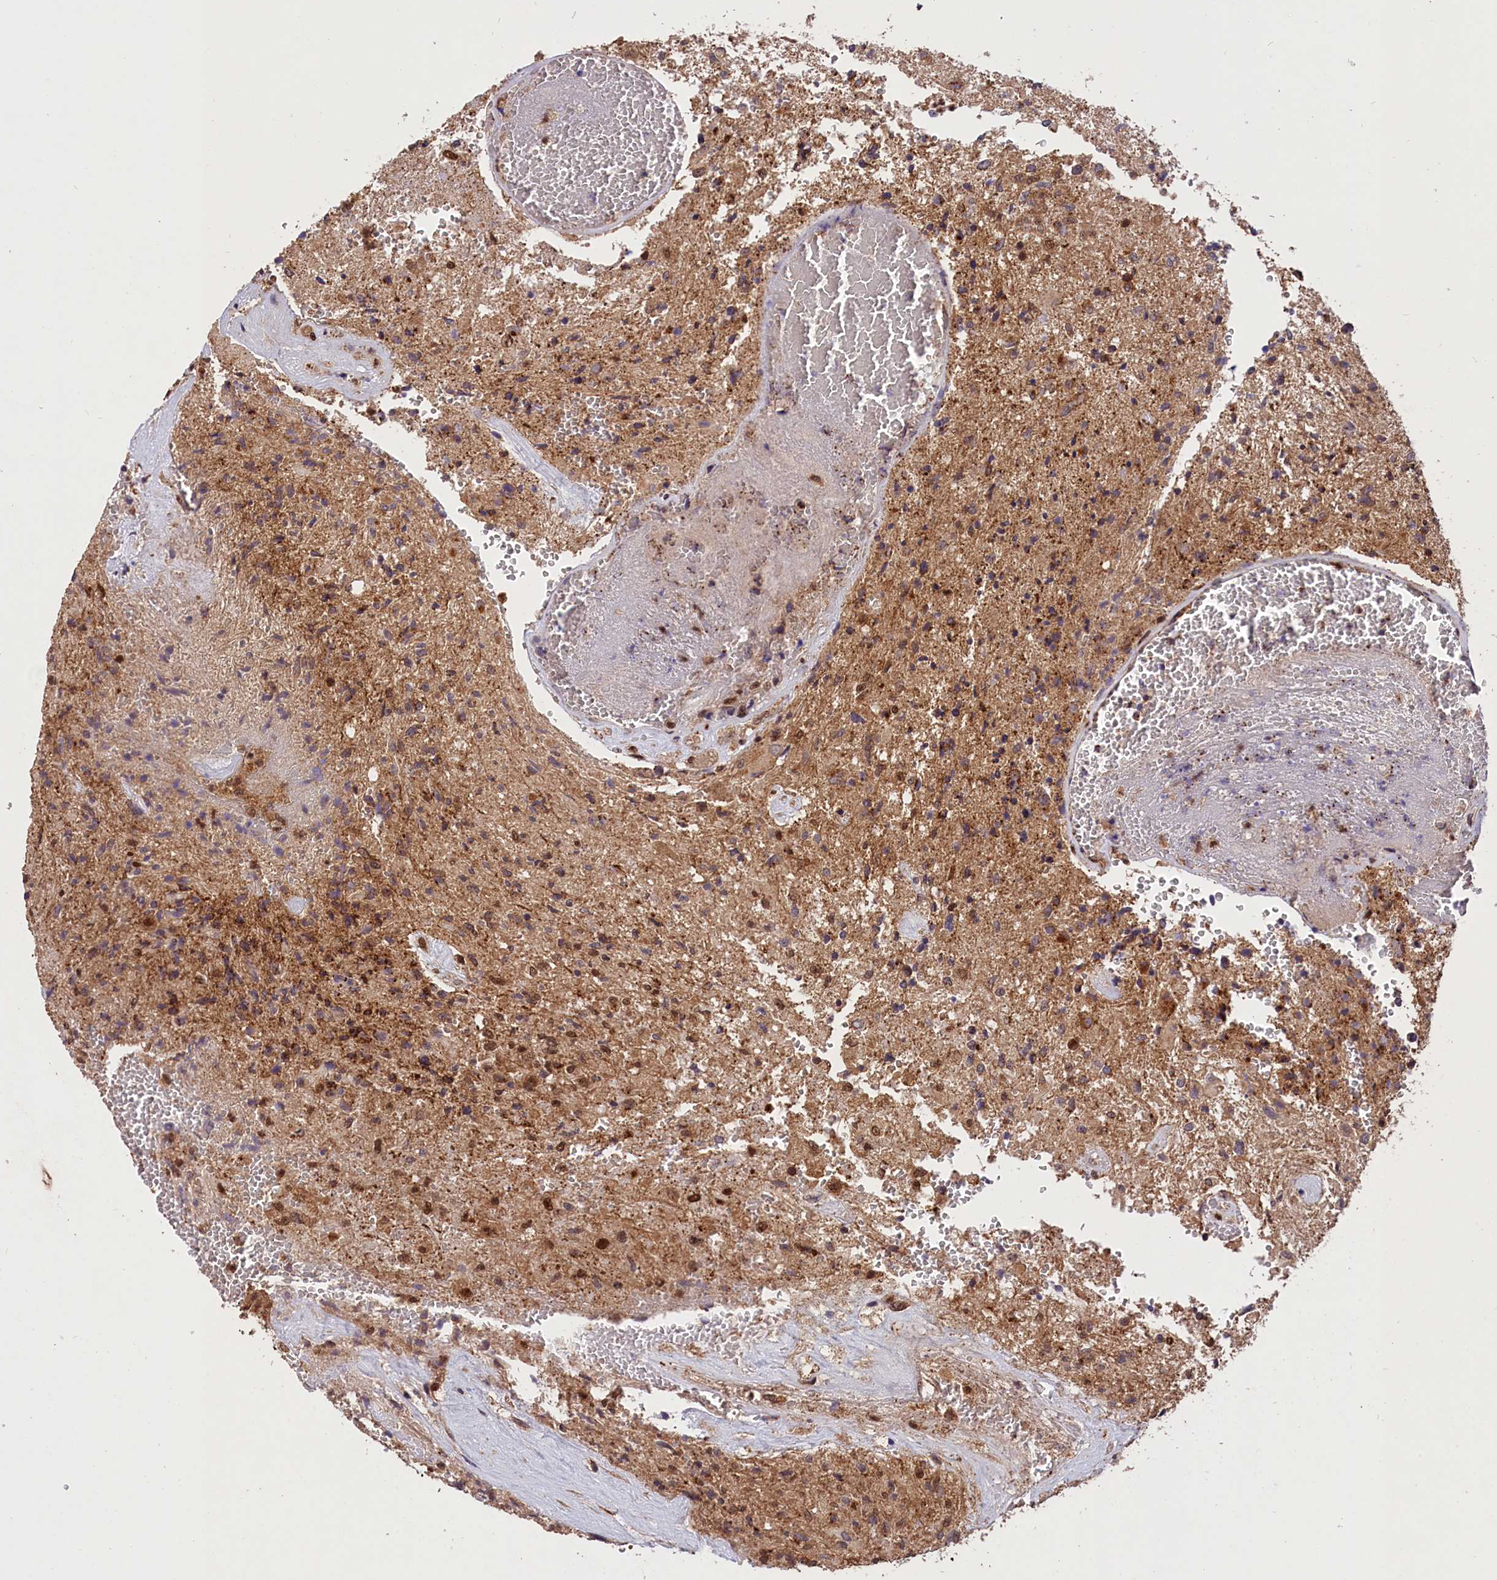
{"staining": {"intensity": "moderate", "quantity": "<25%", "location": "cytoplasmic/membranous"}, "tissue": "glioma", "cell_type": "Tumor cells", "image_type": "cancer", "snomed": [{"axis": "morphology", "description": "Glioma, malignant, High grade"}, {"axis": "topography", "description": "Brain"}], "caption": "Immunohistochemical staining of human glioma demonstrates low levels of moderate cytoplasmic/membranous staining in about <25% of tumor cells. (DAB IHC with brightfield microscopy, high magnification).", "gene": "IST1", "patient": {"sex": "male", "age": 56}}